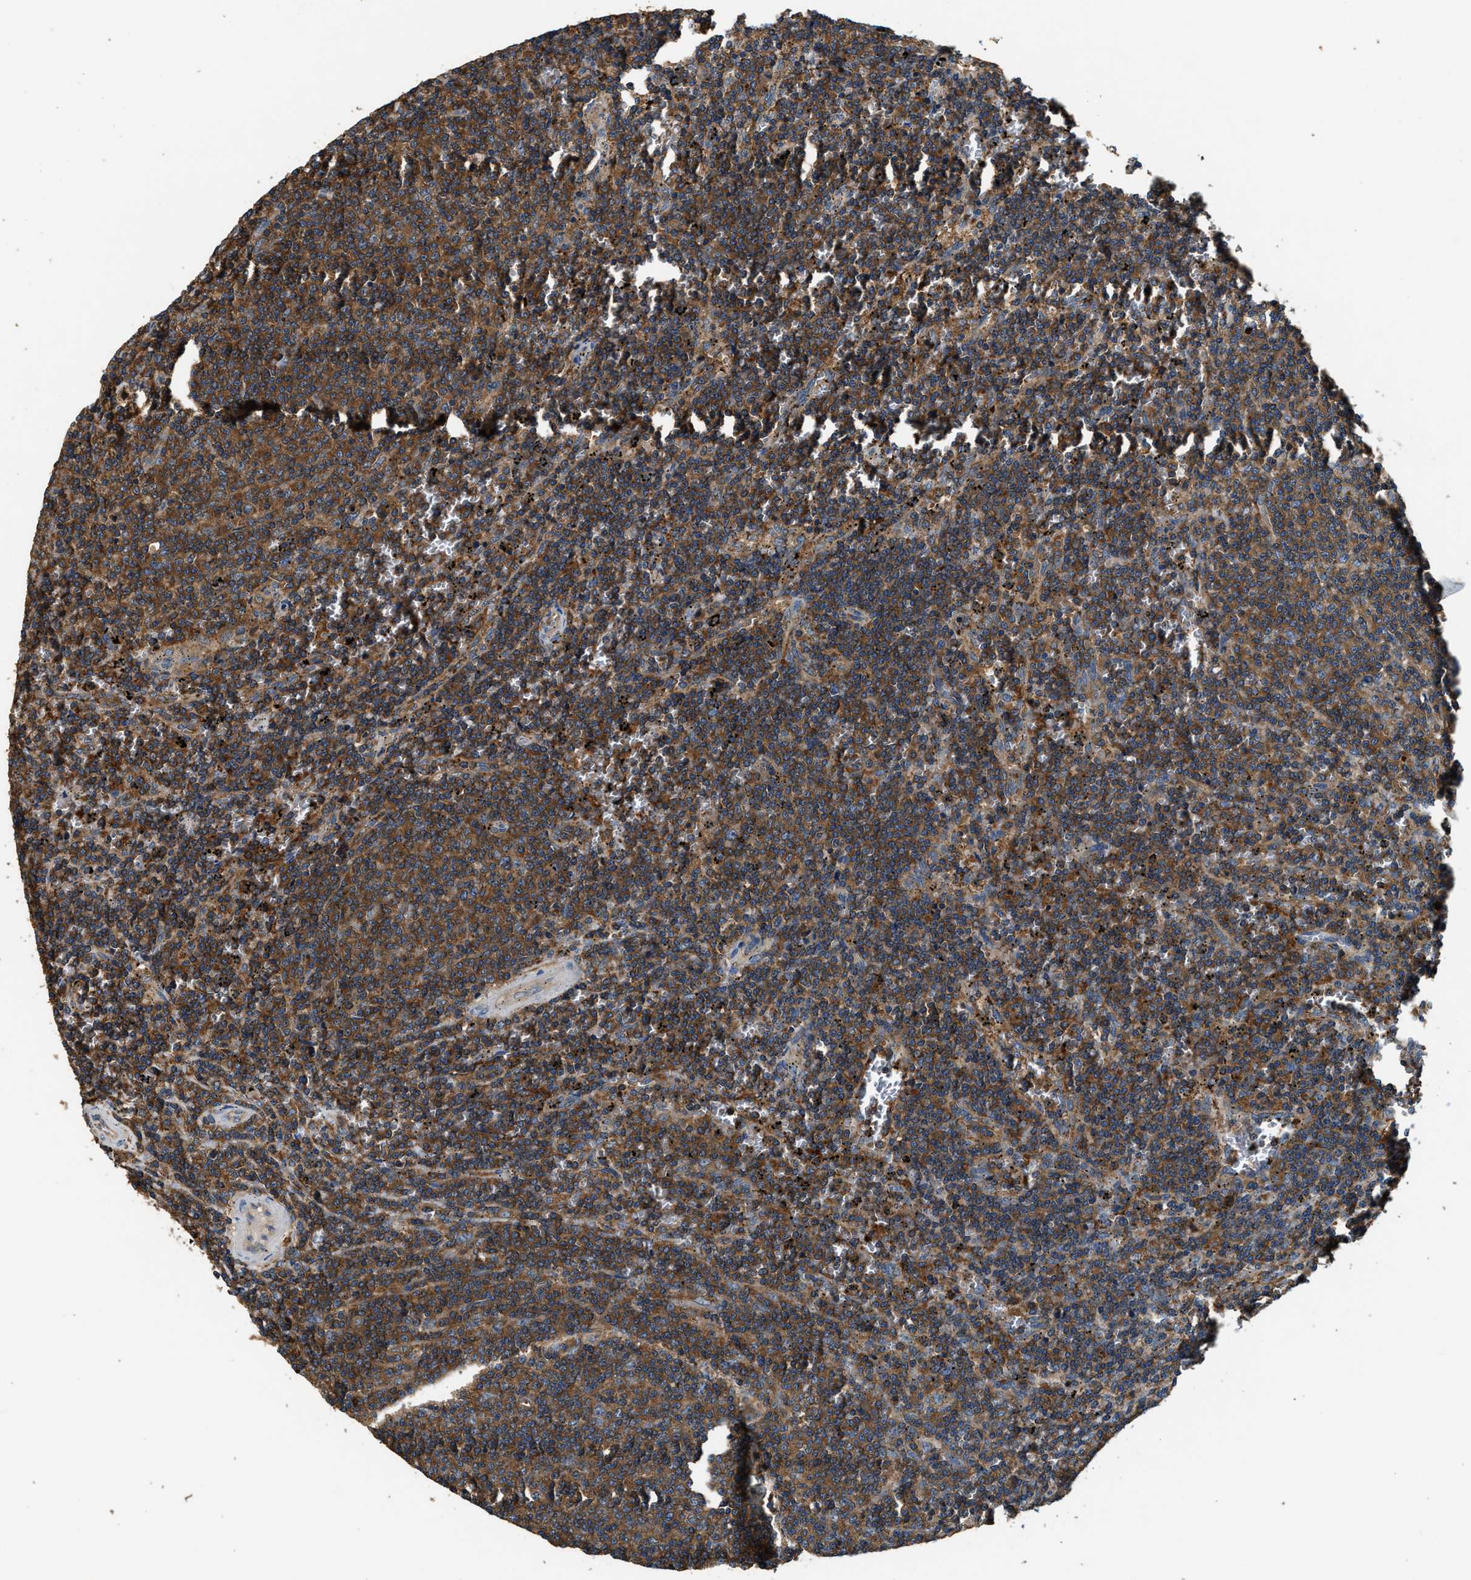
{"staining": {"intensity": "moderate", "quantity": ">75%", "location": "cytoplasmic/membranous"}, "tissue": "lymphoma", "cell_type": "Tumor cells", "image_type": "cancer", "snomed": [{"axis": "morphology", "description": "Malignant lymphoma, non-Hodgkin's type, Low grade"}, {"axis": "topography", "description": "Spleen"}], "caption": "A medium amount of moderate cytoplasmic/membranous positivity is appreciated in about >75% of tumor cells in malignant lymphoma, non-Hodgkin's type (low-grade) tissue.", "gene": "BLOC1S1", "patient": {"sex": "female", "age": 50}}